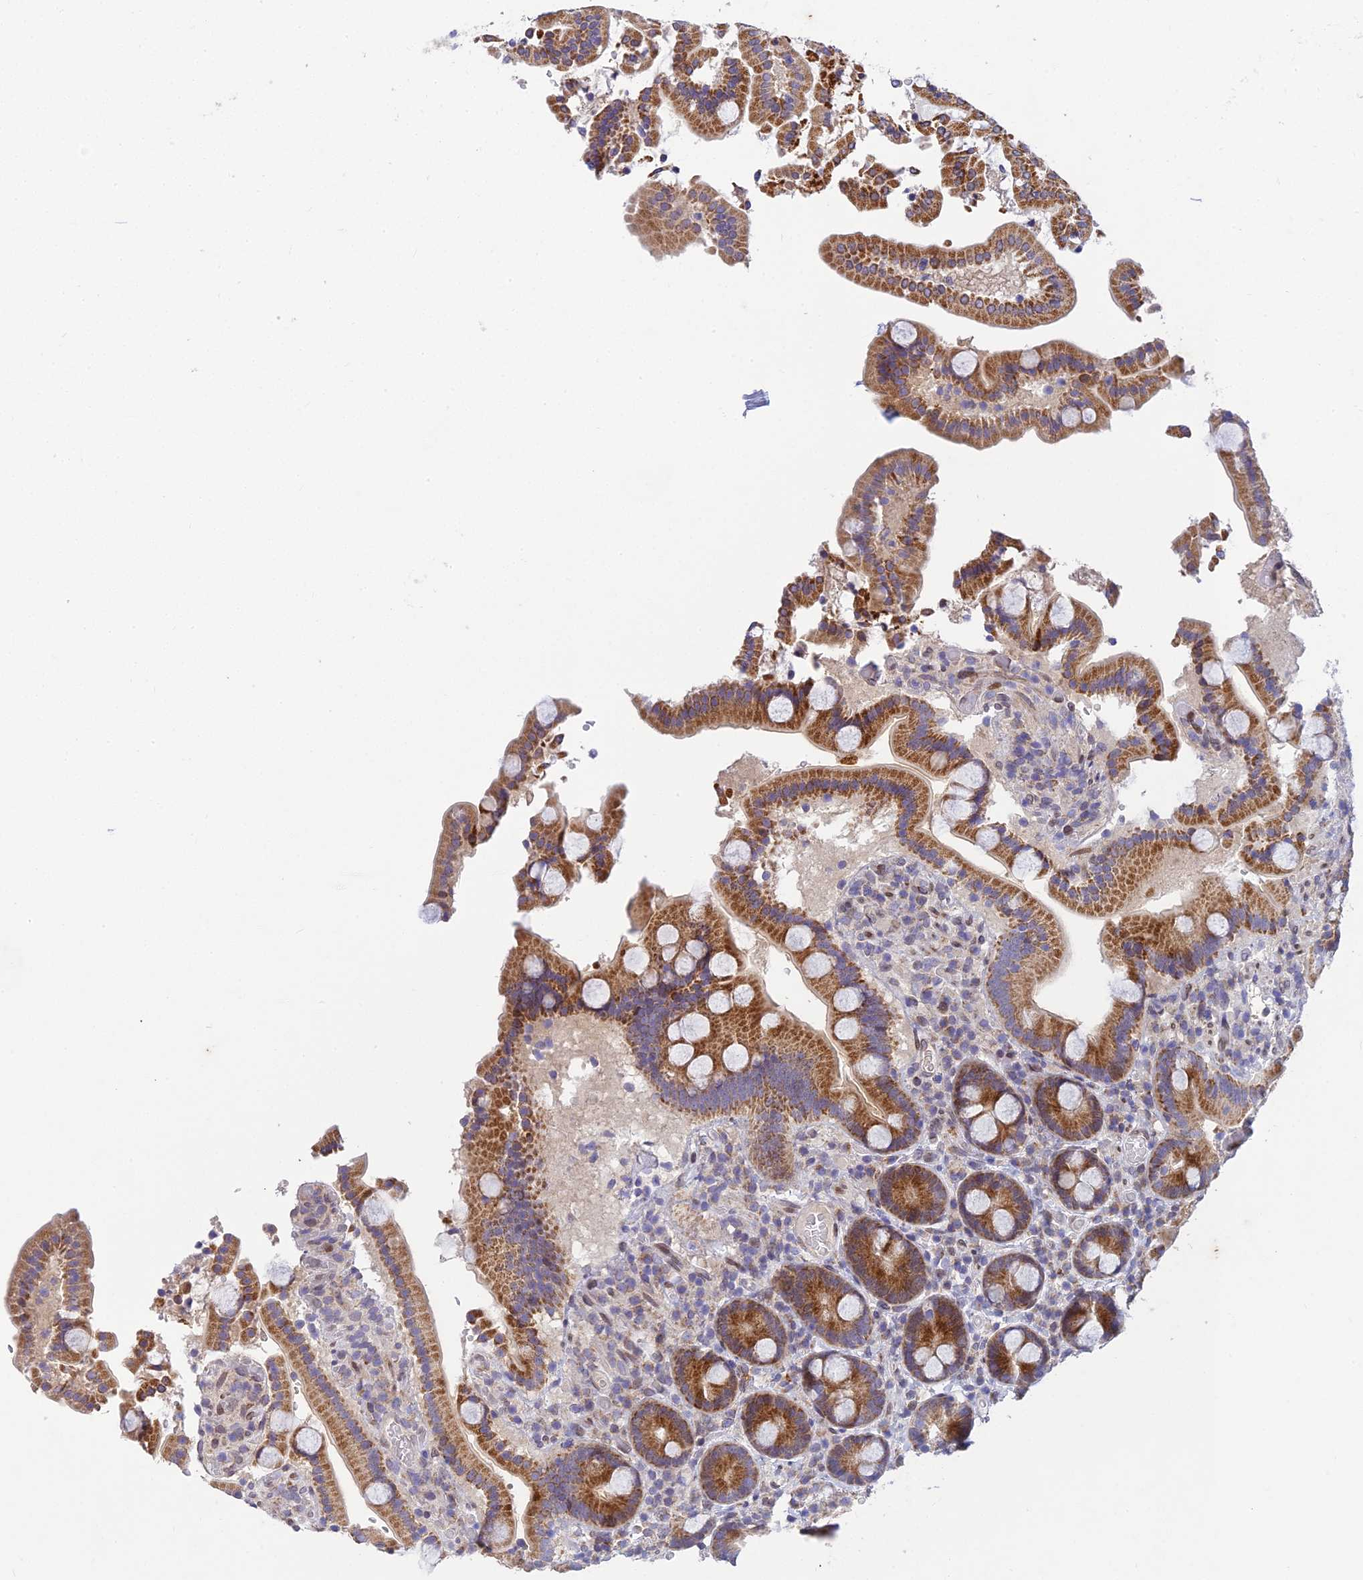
{"staining": {"intensity": "strong", "quantity": ">75%", "location": "cytoplasmic/membranous"}, "tissue": "duodenum", "cell_type": "Glandular cells", "image_type": "normal", "snomed": [{"axis": "morphology", "description": "Normal tissue, NOS"}, {"axis": "topography", "description": "Duodenum"}], "caption": "High-power microscopy captured an IHC histopathology image of benign duodenum, revealing strong cytoplasmic/membranous expression in approximately >75% of glandular cells. Immunohistochemistry (ihc) stains the protein in brown and the nuclei are stained blue.", "gene": "MGAT2", "patient": {"sex": "male", "age": 55}}